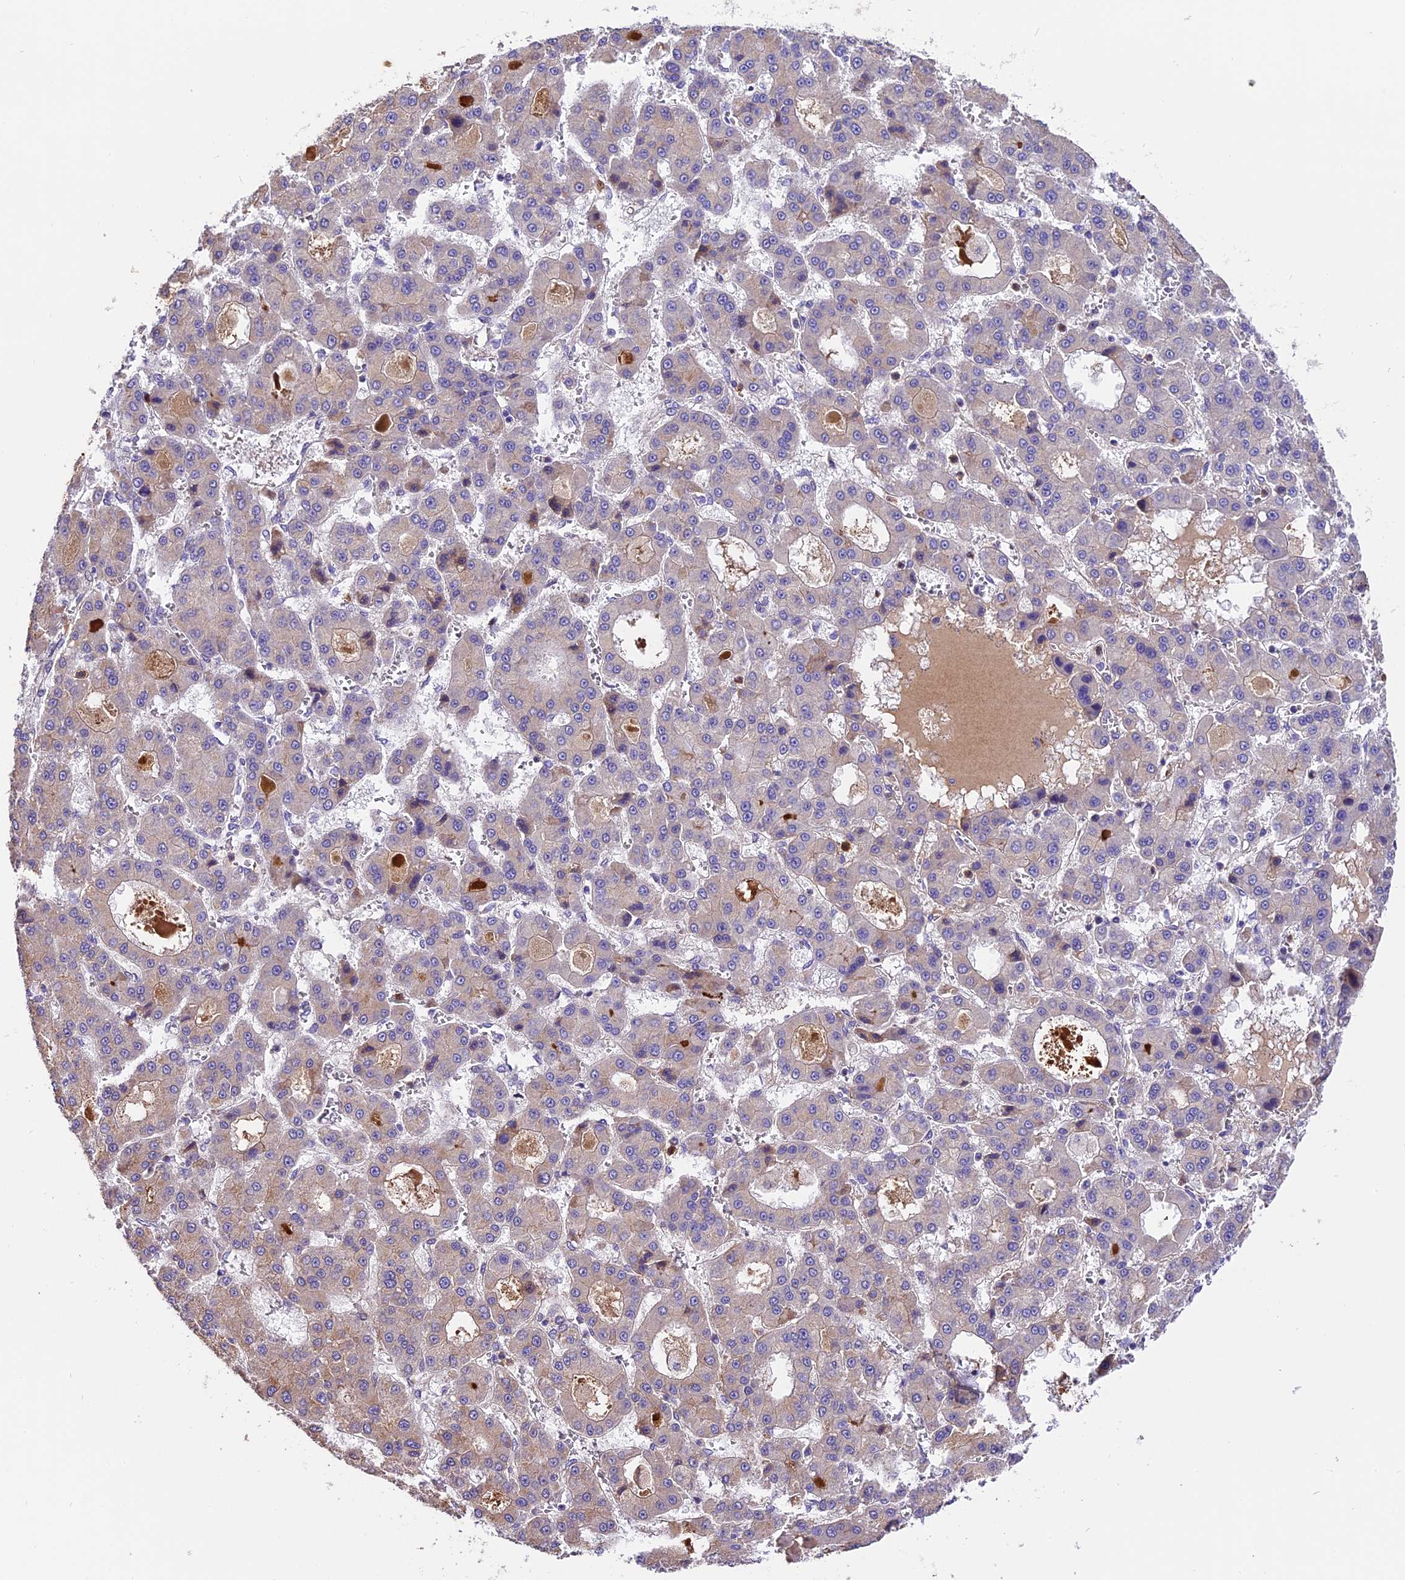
{"staining": {"intensity": "negative", "quantity": "none", "location": "none"}, "tissue": "liver cancer", "cell_type": "Tumor cells", "image_type": "cancer", "snomed": [{"axis": "morphology", "description": "Carcinoma, Hepatocellular, NOS"}, {"axis": "topography", "description": "Liver"}], "caption": "Tumor cells show no significant protein staining in liver cancer.", "gene": "MAP3K7CL", "patient": {"sex": "male", "age": 70}}